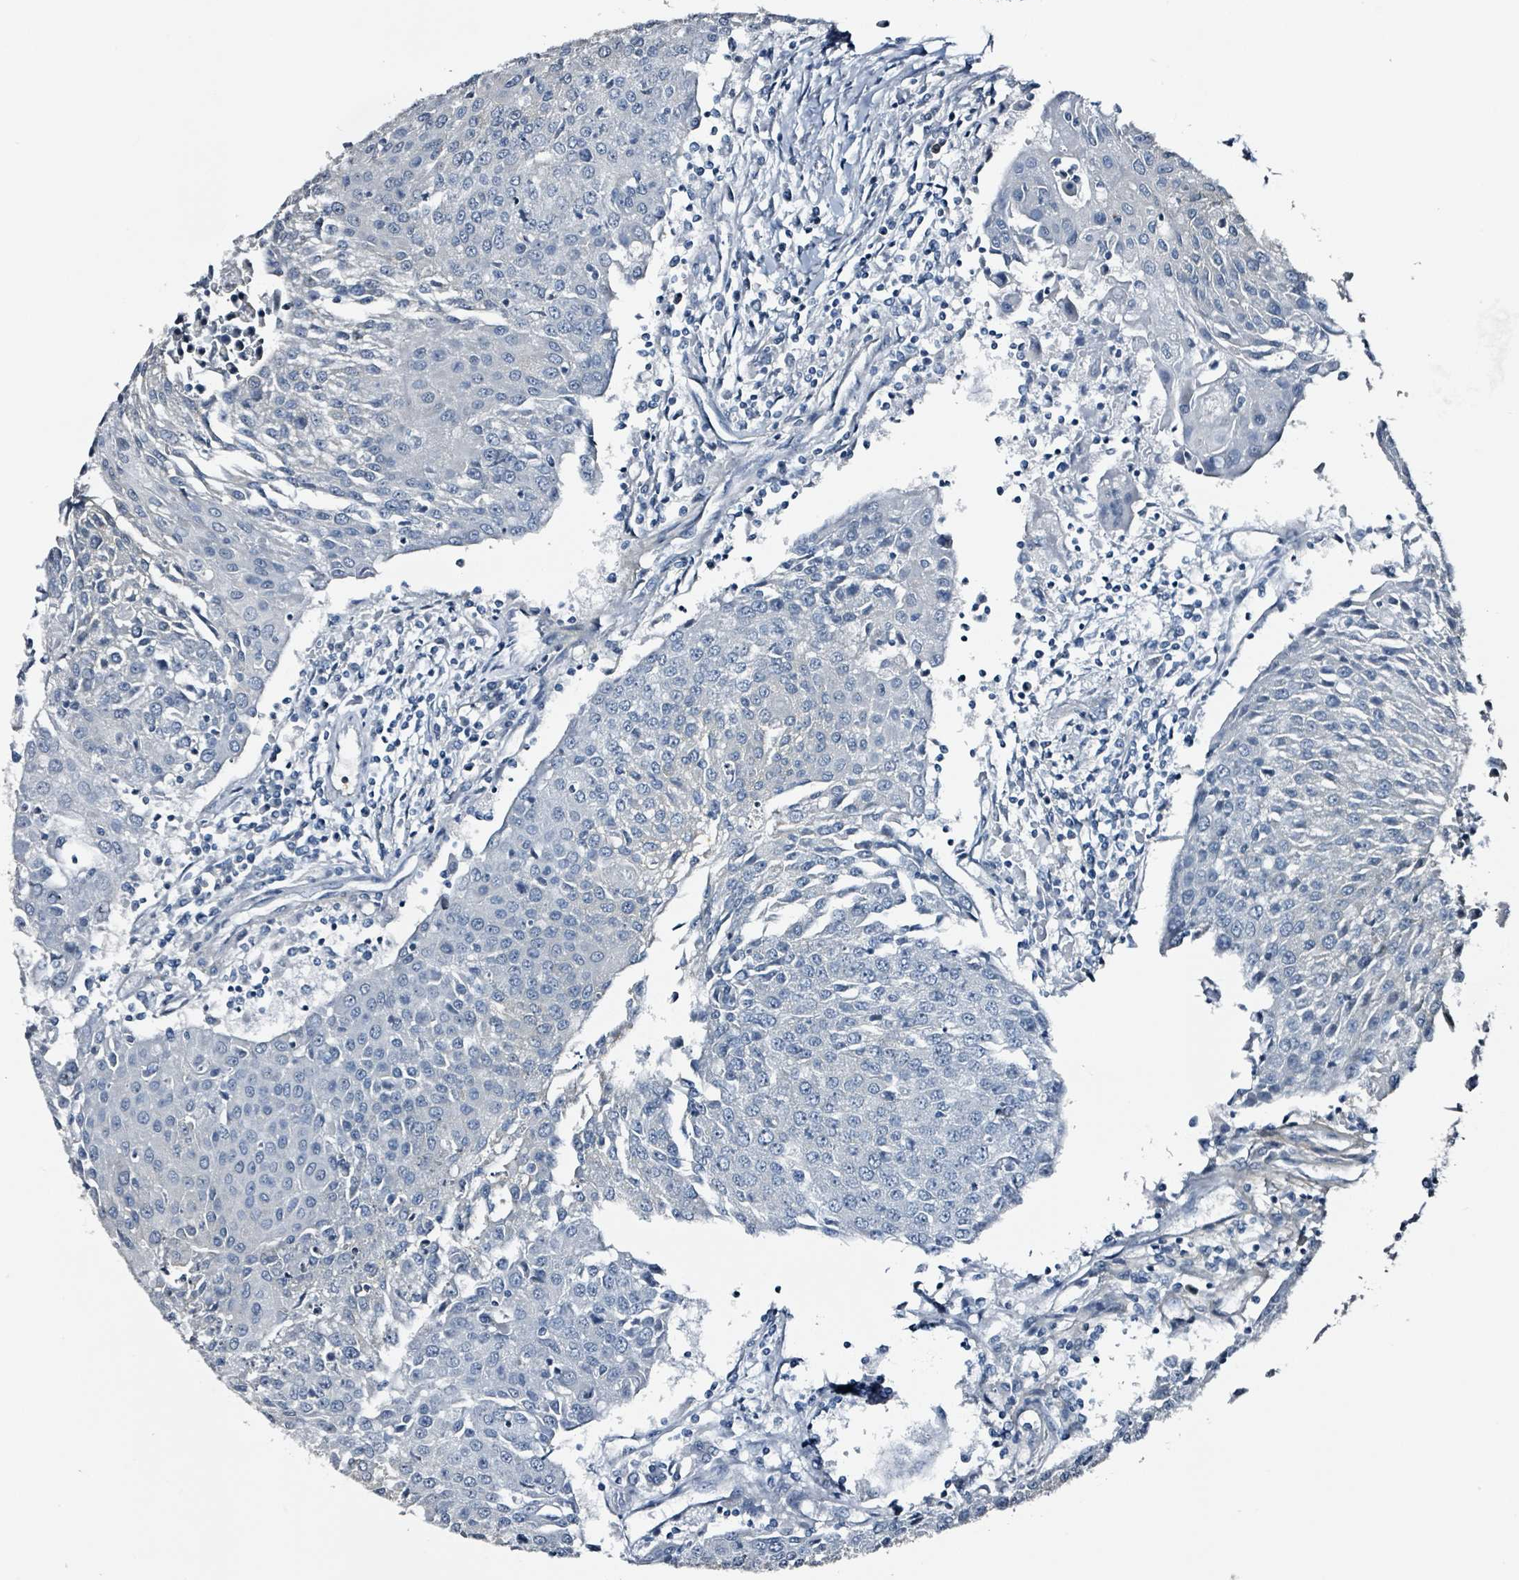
{"staining": {"intensity": "negative", "quantity": "none", "location": "none"}, "tissue": "urothelial cancer", "cell_type": "Tumor cells", "image_type": "cancer", "snomed": [{"axis": "morphology", "description": "Urothelial carcinoma, High grade"}, {"axis": "topography", "description": "Urinary bladder"}], "caption": "Image shows no significant protein staining in tumor cells of urothelial cancer.", "gene": "CA9", "patient": {"sex": "female", "age": 85}}